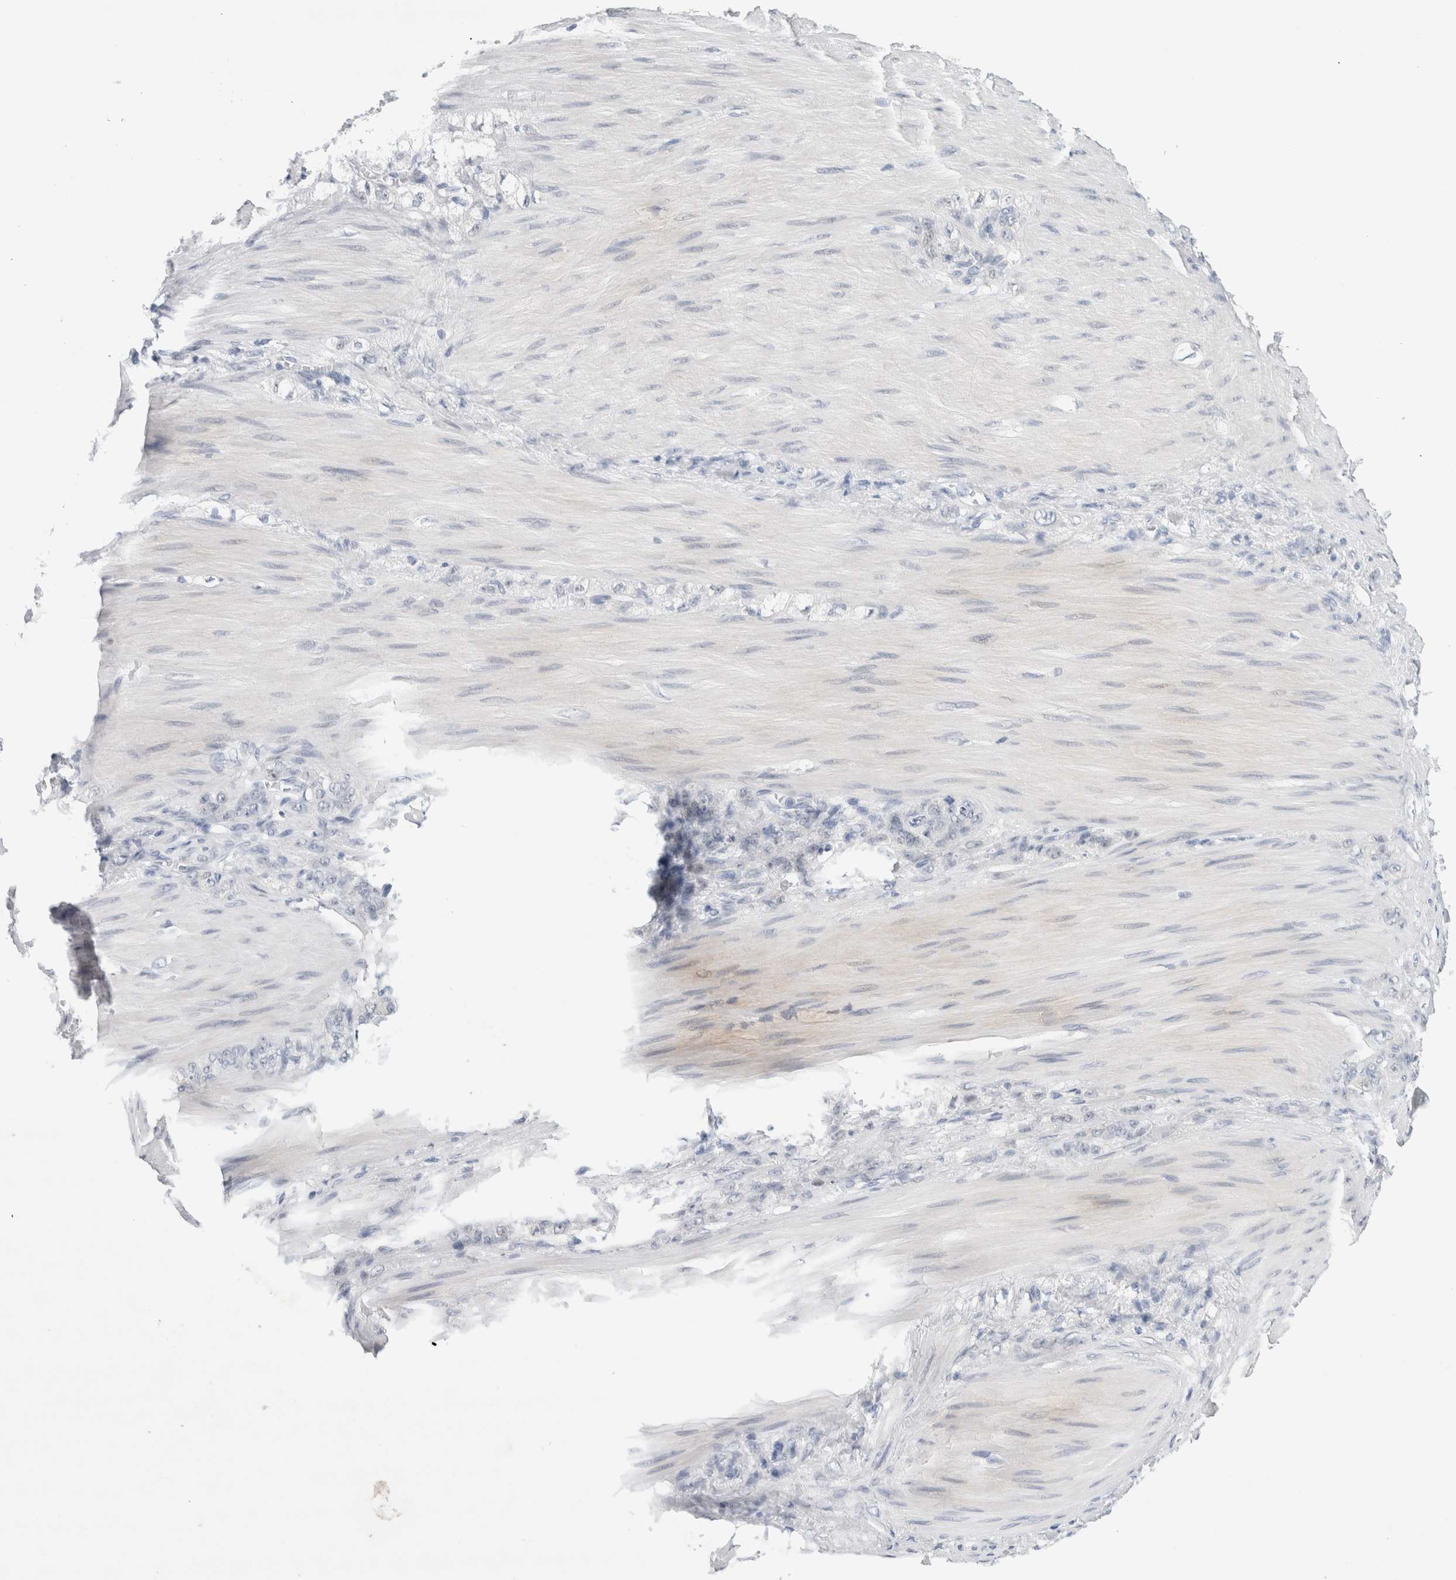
{"staining": {"intensity": "negative", "quantity": "none", "location": "none"}, "tissue": "stomach cancer", "cell_type": "Tumor cells", "image_type": "cancer", "snomed": [{"axis": "morphology", "description": "Normal tissue, NOS"}, {"axis": "morphology", "description": "Adenocarcinoma, NOS"}, {"axis": "topography", "description": "Stomach"}], "caption": "Immunohistochemical staining of human adenocarcinoma (stomach) demonstrates no significant expression in tumor cells.", "gene": "SLC22A12", "patient": {"sex": "male", "age": 82}}